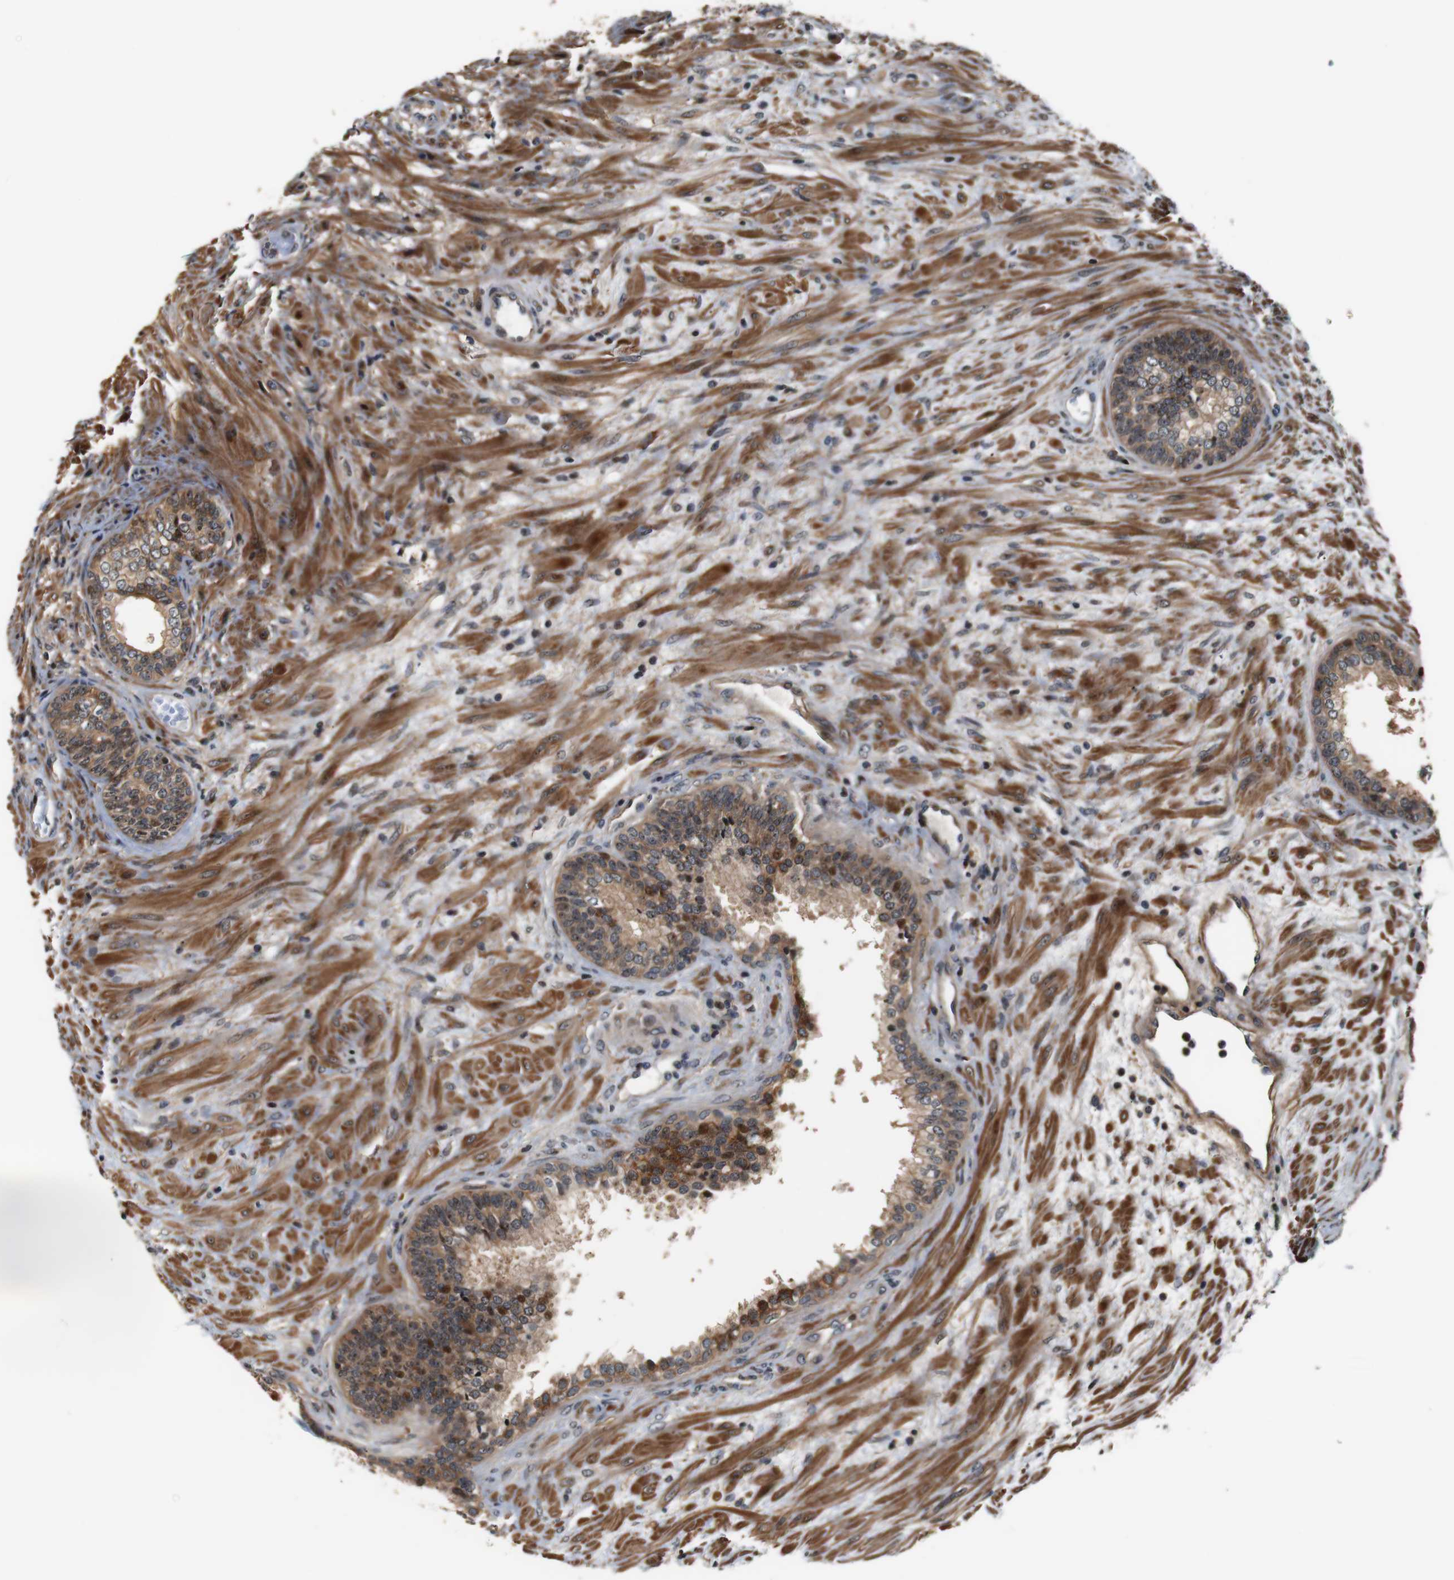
{"staining": {"intensity": "weak", "quantity": ">75%", "location": "cytoplasmic/membranous,nuclear"}, "tissue": "prostate", "cell_type": "Glandular cells", "image_type": "normal", "snomed": [{"axis": "morphology", "description": "Normal tissue, NOS"}, {"axis": "topography", "description": "Prostate"}], "caption": "Immunohistochemistry histopathology image of normal prostate stained for a protein (brown), which shows low levels of weak cytoplasmic/membranous,nuclear expression in approximately >75% of glandular cells.", "gene": "LRP4", "patient": {"sex": "male", "age": 76}}